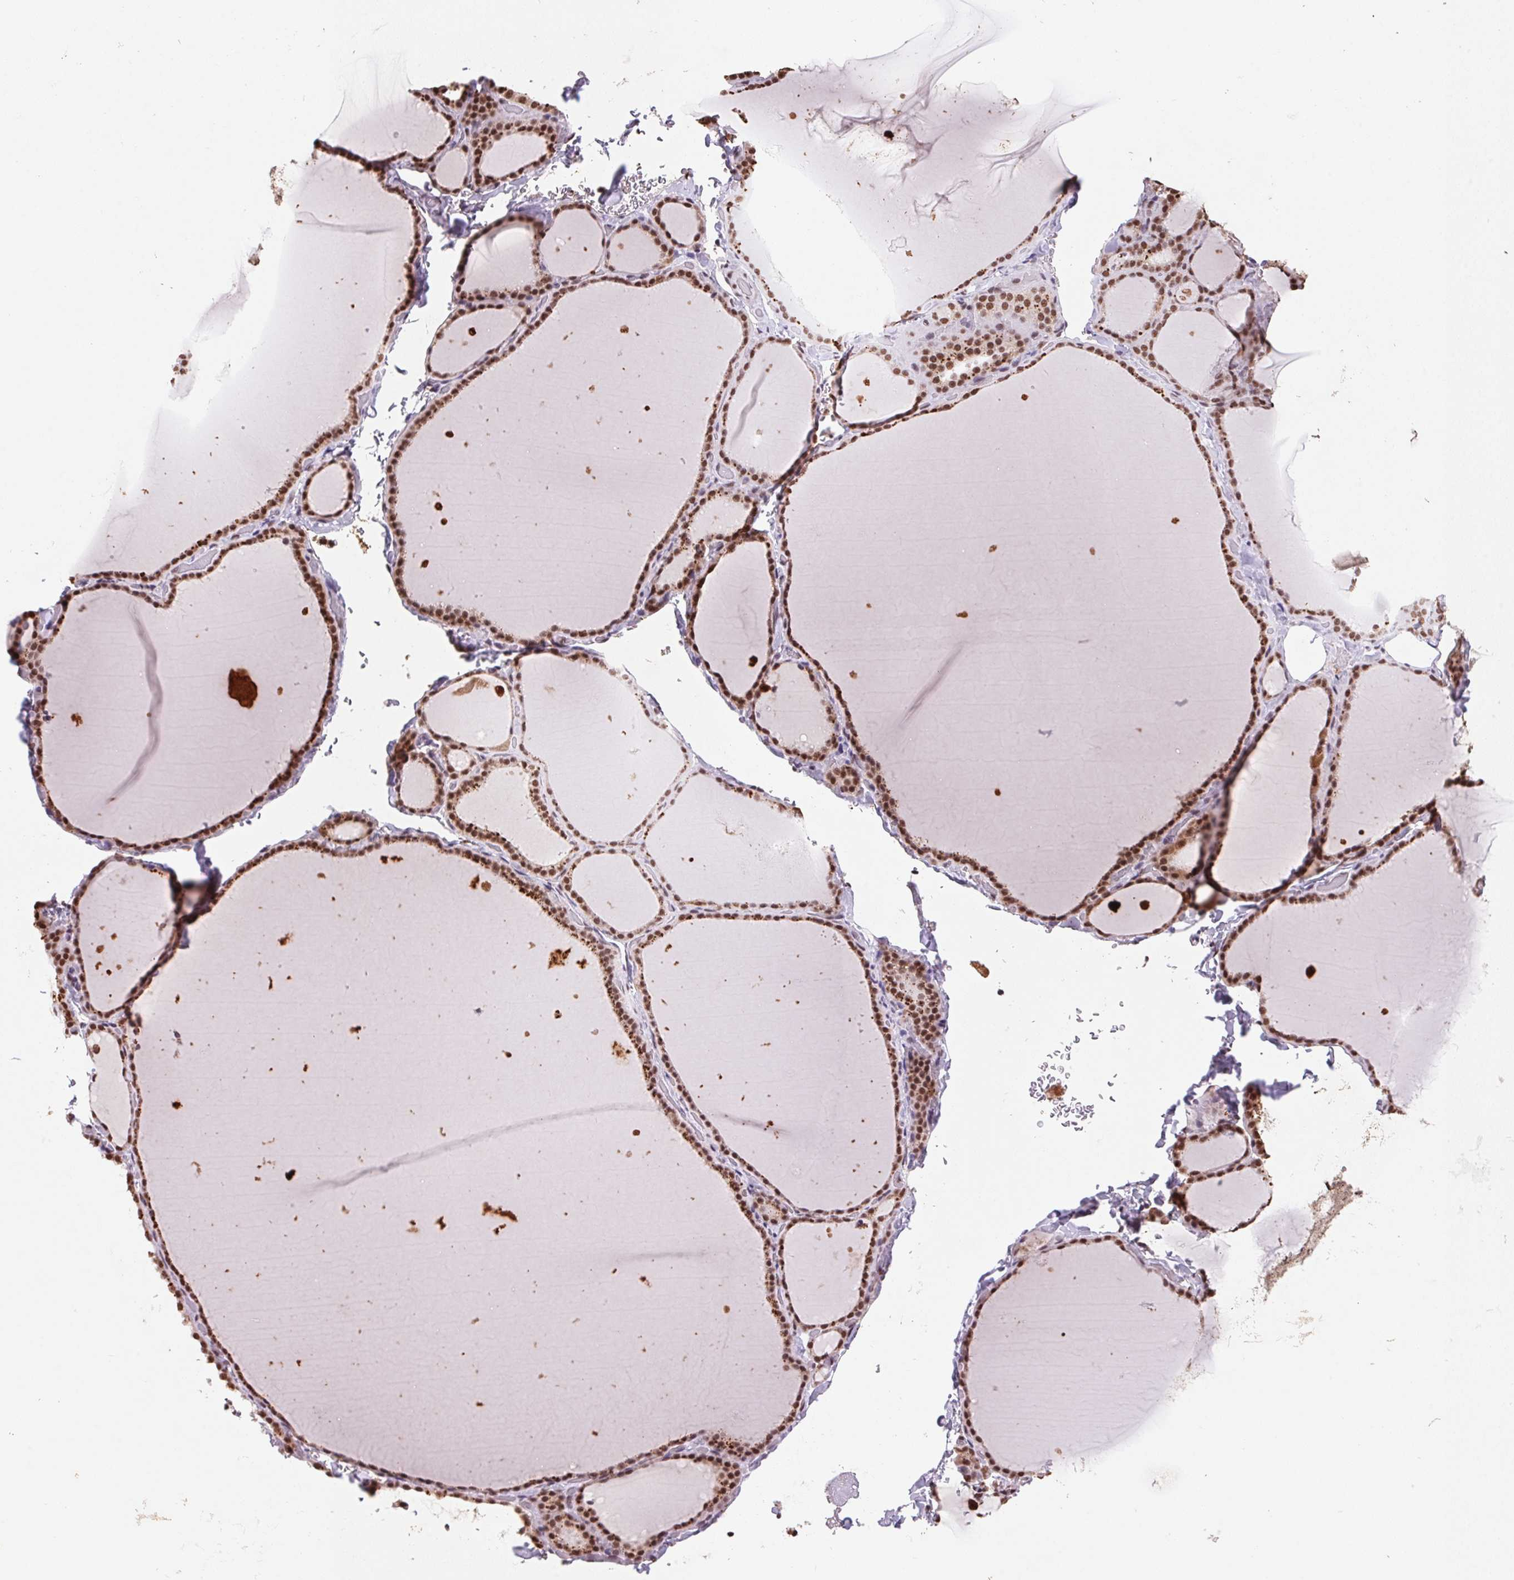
{"staining": {"intensity": "strong", "quantity": ">75%", "location": "cytoplasmic/membranous,nuclear"}, "tissue": "thyroid gland", "cell_type": "Glandular cells", "image_type": "normal", "snomed": [{"axis": "morphology", "description": "Normal tissue, NOS"}, {"axis": "topography", "description": "Thyroid gland"}], "caption": "Immunohistochemical staining of normal thyroid gland displays strong cytoplasmic/membranous,nuclear protein staining in approximately >75% of glandular cells.", "gene": "SNRPG", "patient": {"sex": "female", "age": 22}}